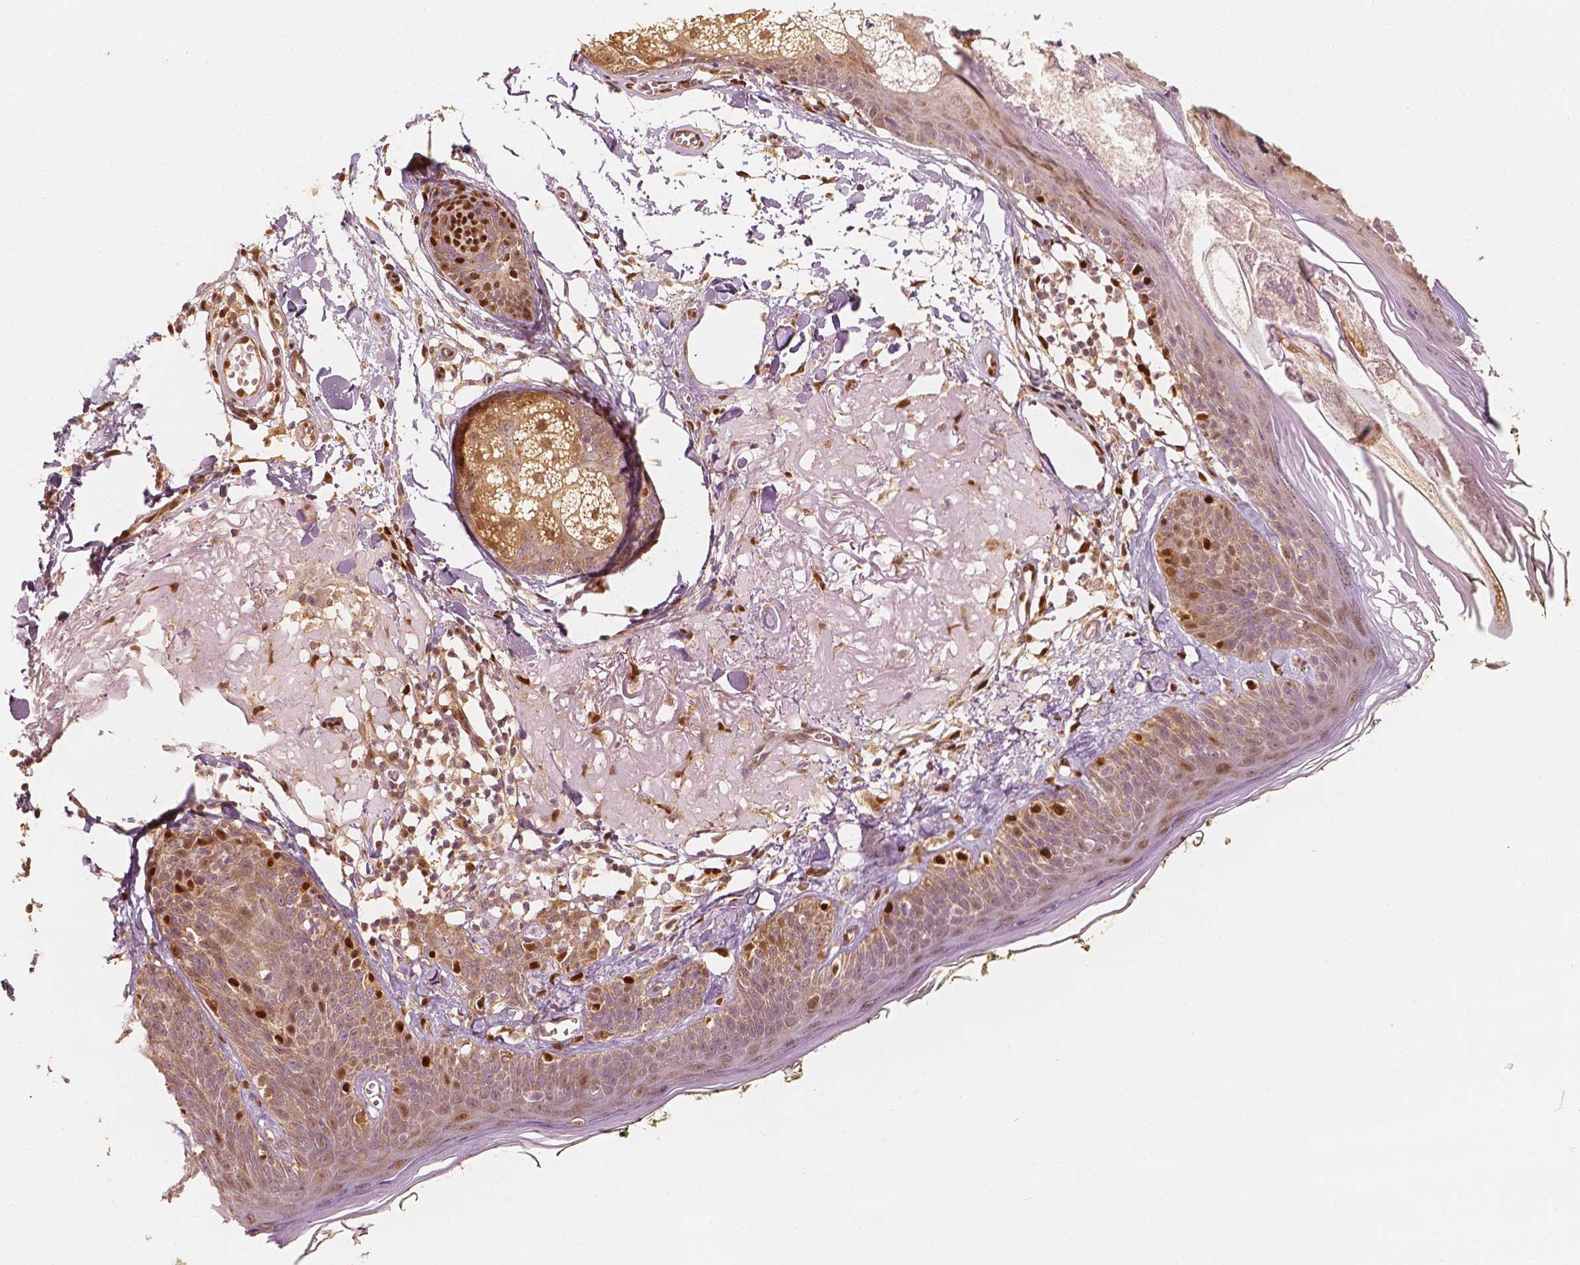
{"staining": {"intensity": "strong", "quantity": ">75%", "location": "nuclear"}, "tissue": "skin", "cell_type": "Fibroblasts", "image_type": "normal", "snomed": [{"axis": "morphology", "description": "Normal tissue, NOS"}, {"axis": "topography", "description": "Skin"}], "caption": "Immunohistochemistry (IHC) image of benign human skin stained for a protein (brown), which shows high levels of strong nuclear positivity in about >75% of fibroblasts.", "gene": "TBC1D17", "patient": {"sex": "male", "age": 76}}